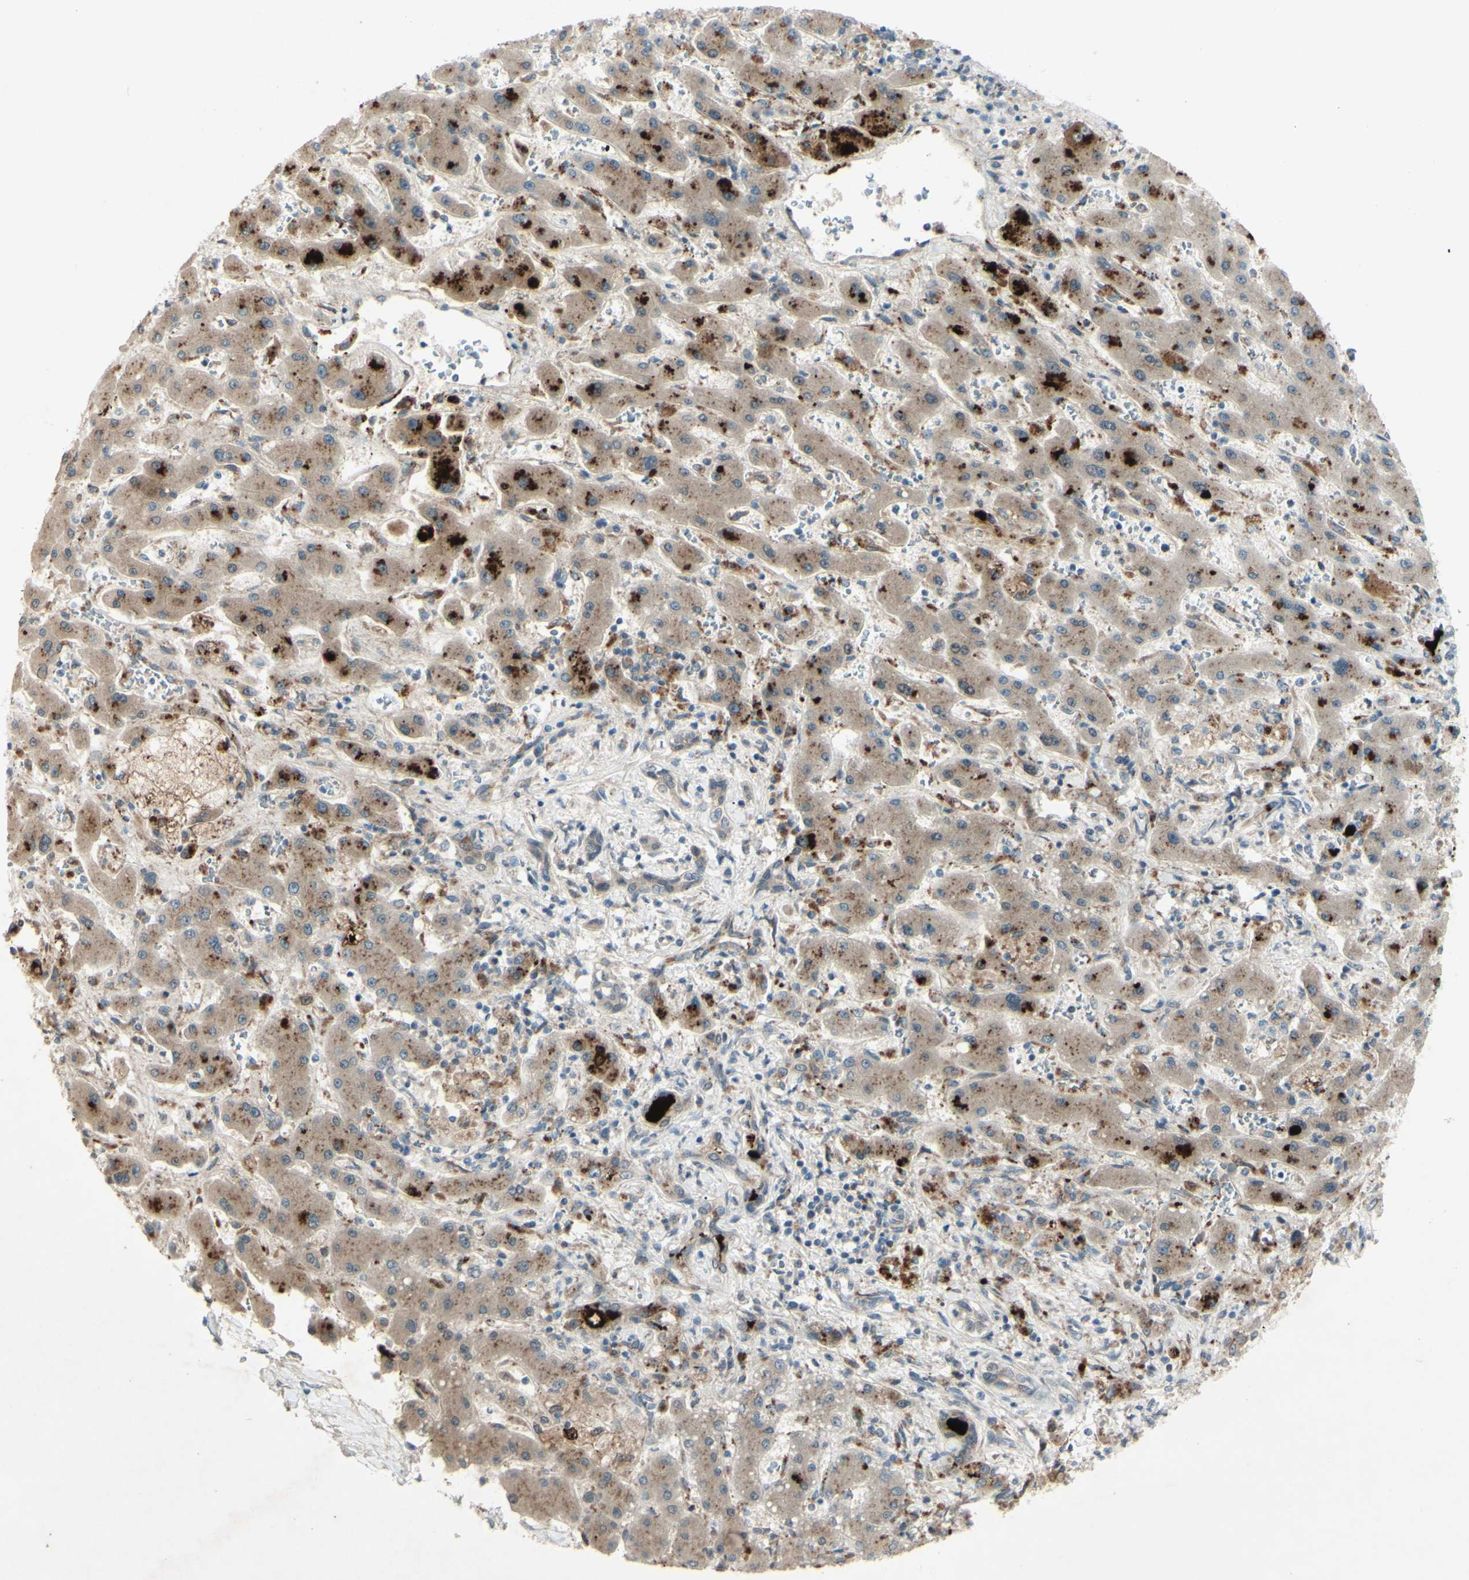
{"staining": {"intensity": "strong", "quantity": "<25%", "location": "cytoplasmic/membranous"}, "tissue": "liver cancer", "cell_type": "Tumor cells", "image_type": "cancer", "snomed": [{"axis": "morphology", "description": "Cholangiocarcinoma"}, {"axis": "topography", "description": "Liver"}], "caption": "A high-resolution histopathology image shows IHC staining of liver cholangiocarcinoma, which shows strong cytoplasmic/membranous positivity in approximately <25% of tumor cells.", "gene": "FGFR2", "patient": {"sex": "male", "age": 50}}